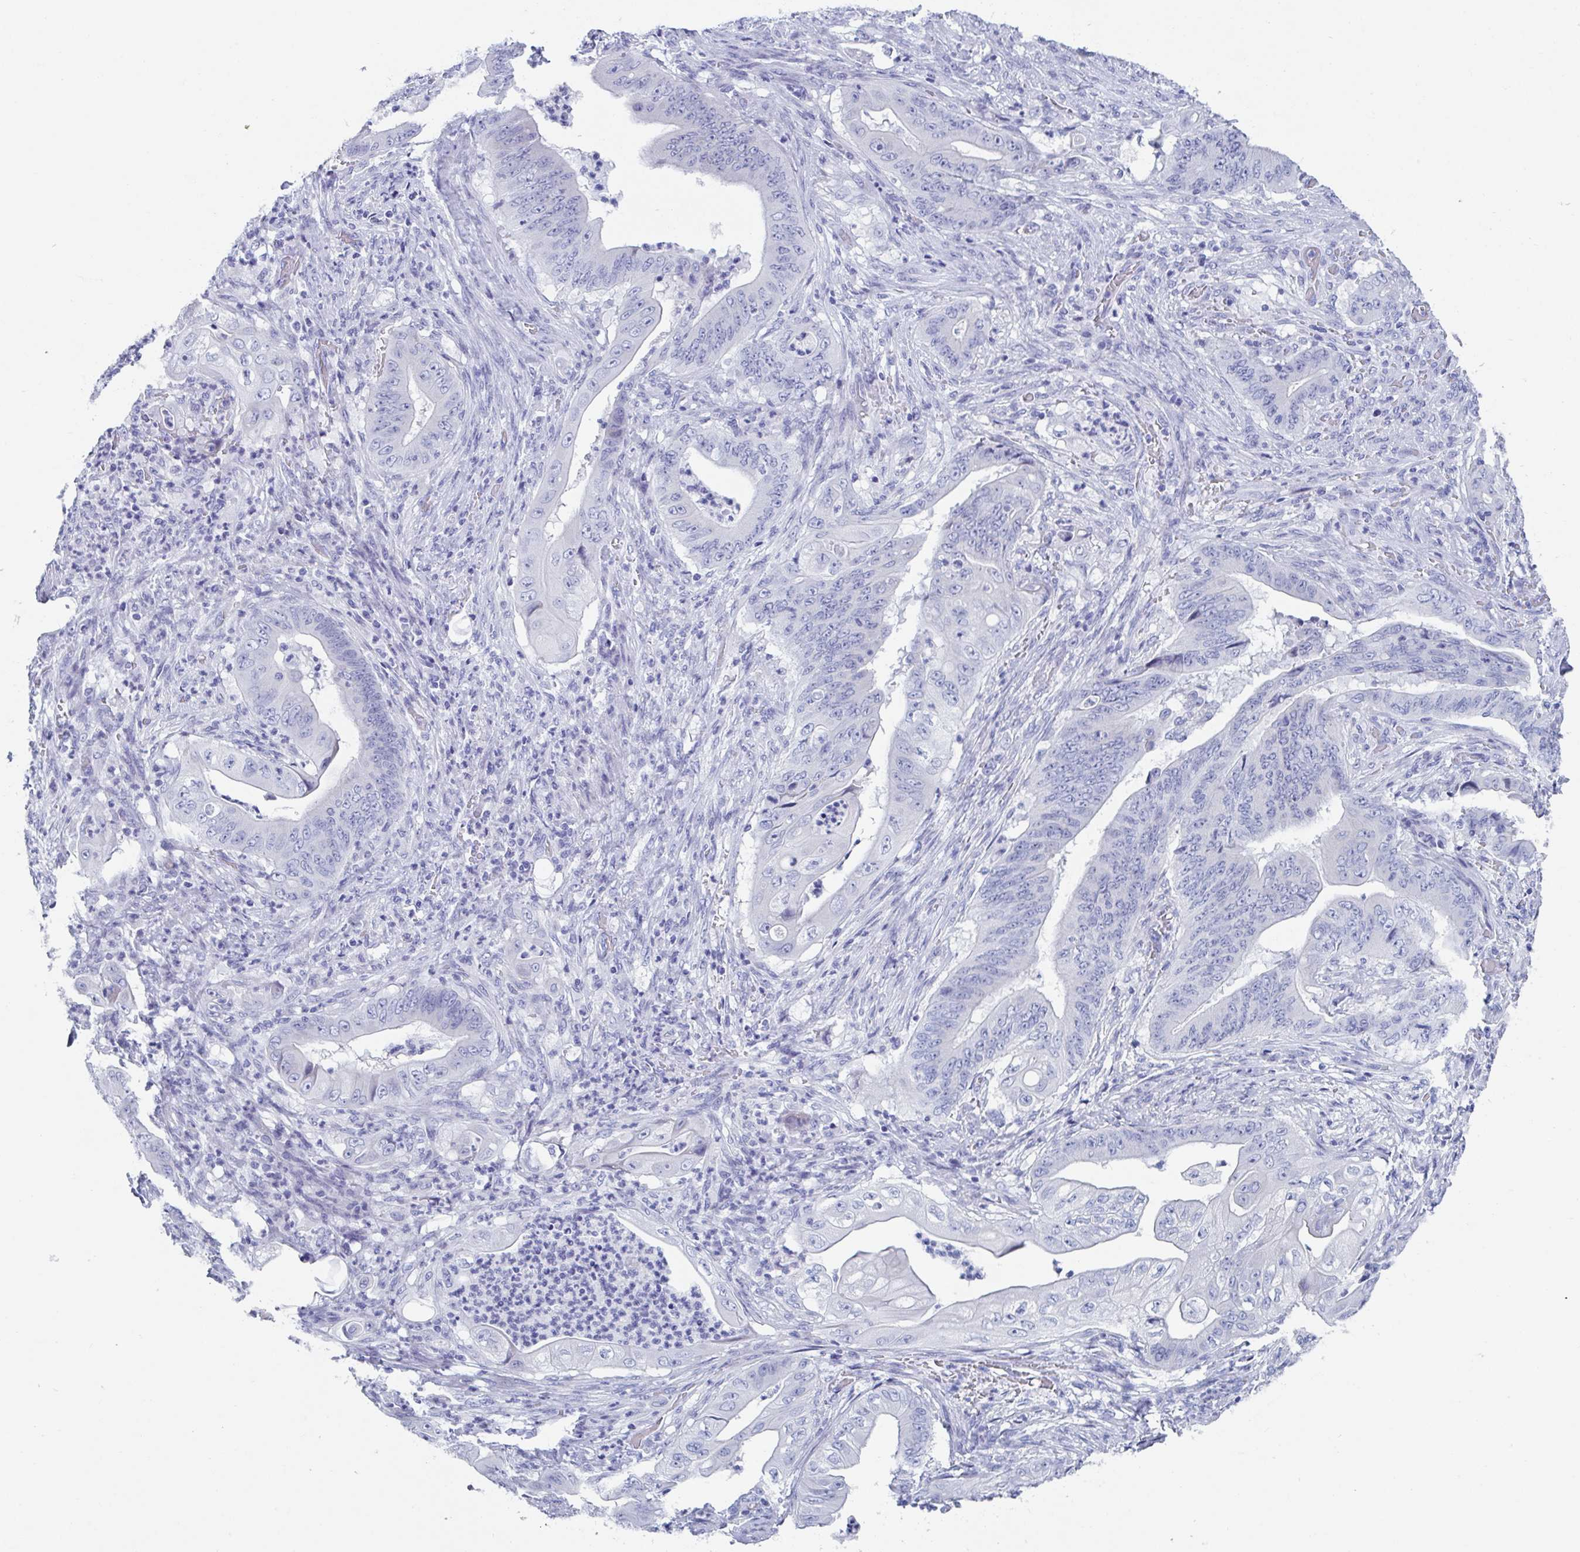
{"staining": {"intensity": "negative", "quantity": "none", "location": "none"}, "tissue": "stomach cancer", "cell_type": "Tumor cells", "image_type": "cancer", "snomed": [{"axis": "morphology", "description": "Adenocarcinoma, NOS"}, {"axis": "topography", "description": "Stomach"}], "caption": "This is a histopathology image of IHC staining of stomach cancer (adenocarcinoma), which shows no positivity in tumor cells. (DAB IHC, high magnification).", "gene": "ZPBP", "patient": {"sex": "female", "age": 73}}